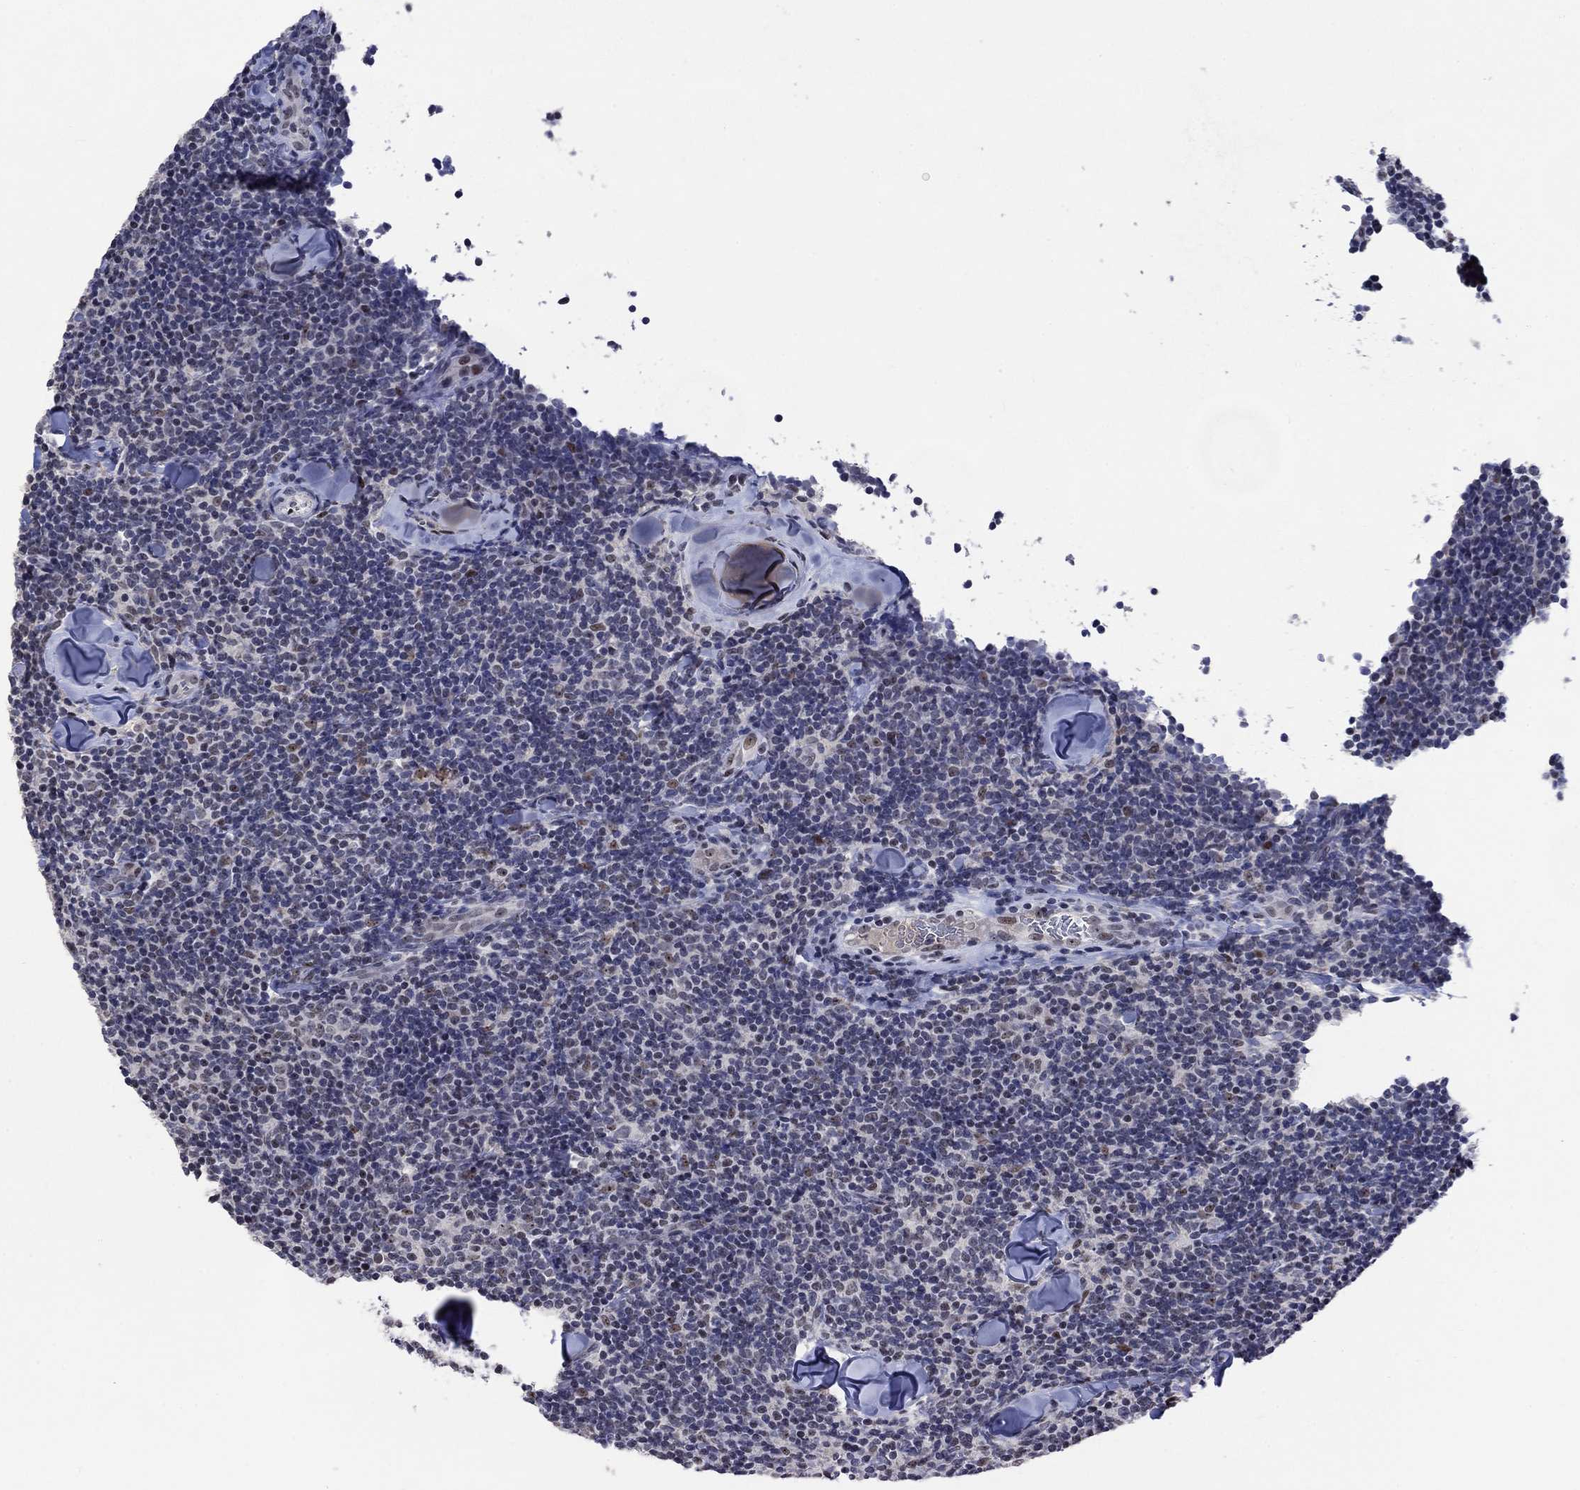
{"staining": {"intensity": "negative", "quantity": "none", "location": "none"}, "tissue": "lymphoma", "cell_type": "Tumor cells", "image_type": "cancer", "snomed": [{"axis": "morphology", "description": "Malignant lymphoma, non-Hodgkin's type, Low grade"}, {"axis": "topography", "description": "Lymph node"}], "caption": "Immunohistochemistry (IHC) image of low-grade malignant lymphoma, non-Hodgkin's type stained for a protein (brown), which exhibits no staining in tumor cells. (DAB immunohistochemistry (IHC), high magnification).", "gene": "HTN1", "patient": {"sex": "female", "age": 56}}